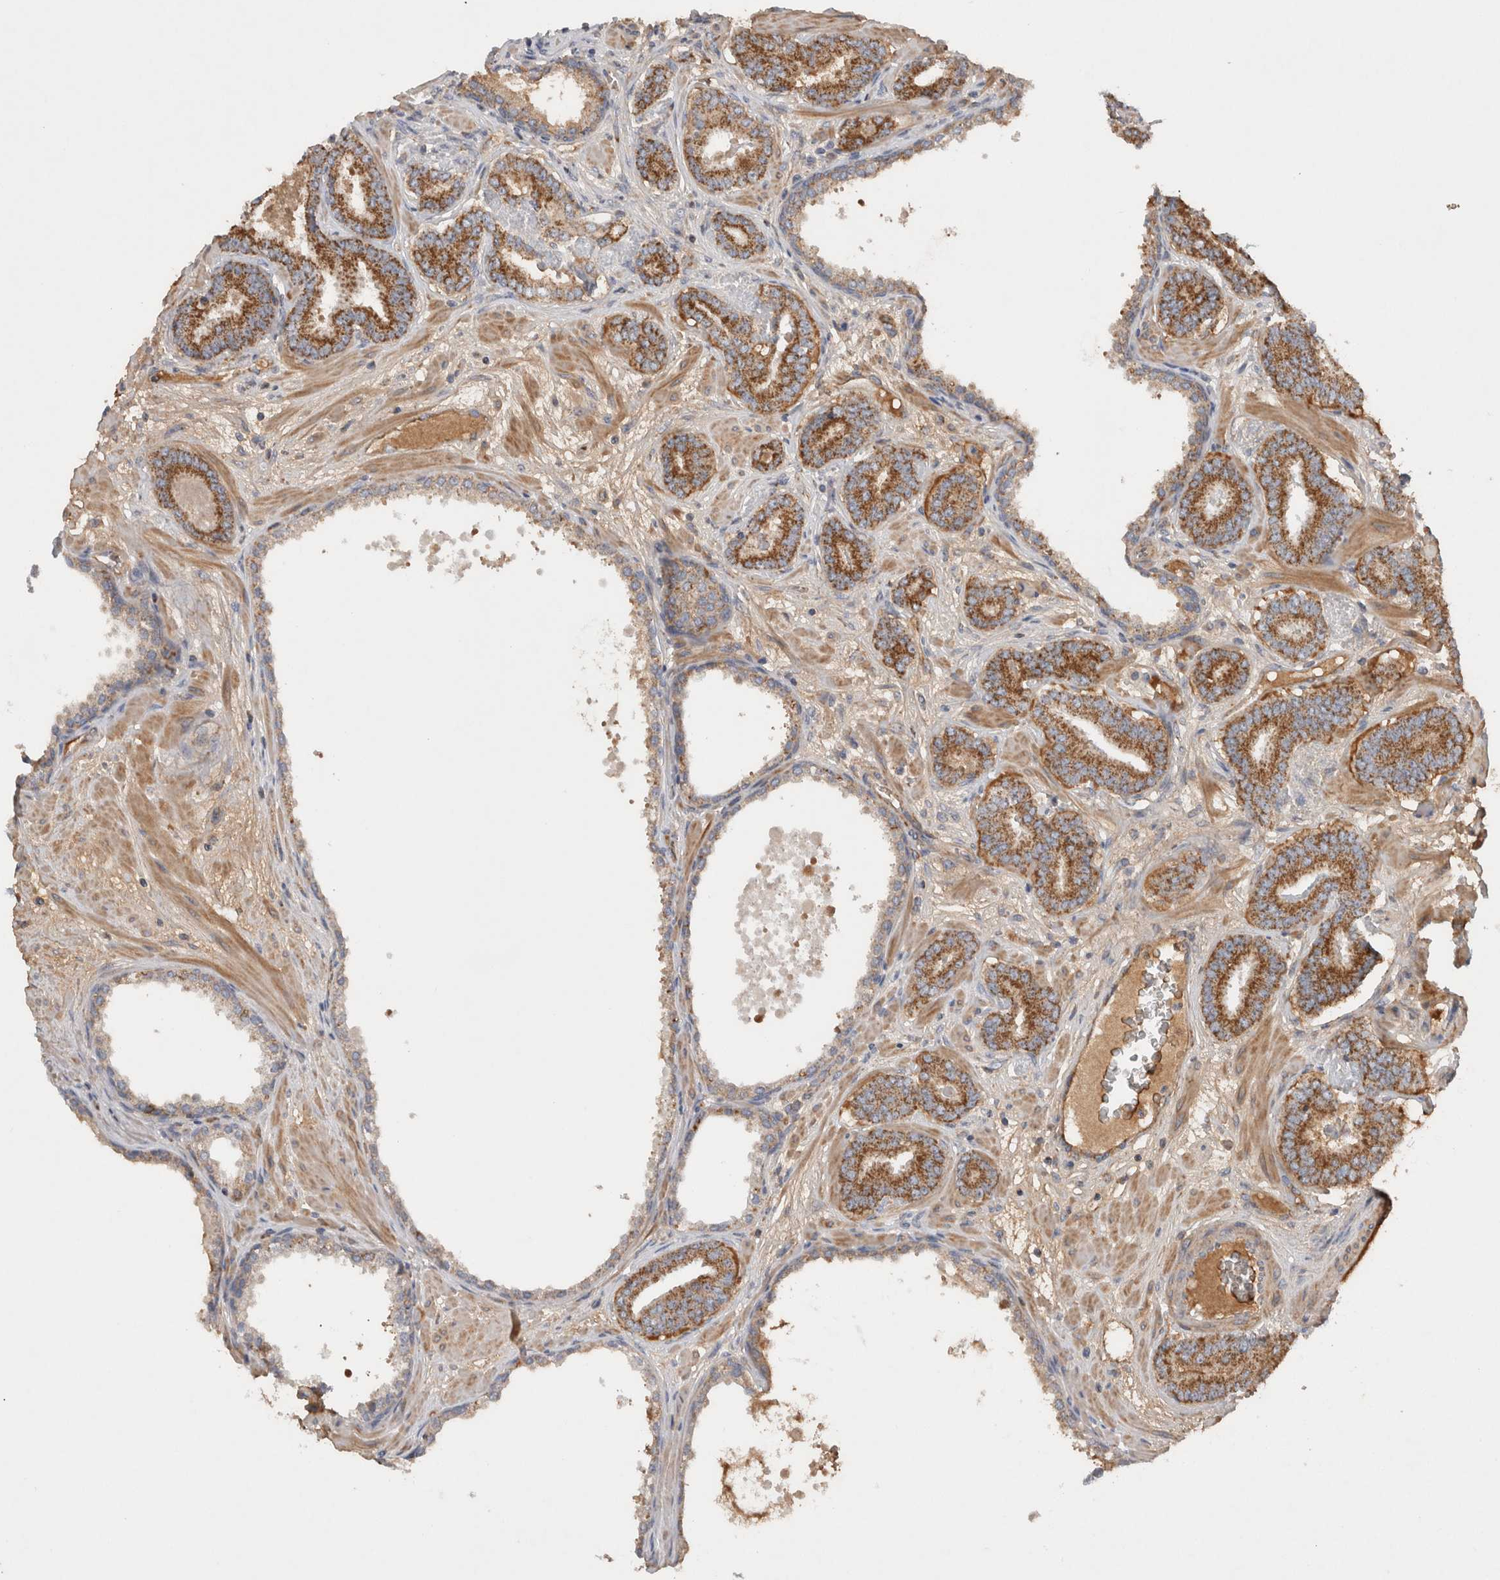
{"staining": {"intensity": "moderate", "quantity": ">75%", "location": "cytoplasmic/membranous"}, "tissue": "prostate cancer", "cell_type": "Tumor cells", "image_type": "cancer", "snomed": [{"axis": "morphology", "description": "Adenocarcinoma, Low grade"}, {"axis": "topography", "description": "Prostate"}], "caption": "Prostate cancer (adenocarcinoma (low-grade)) tissue displays moderate cytoplasmic/membranous expression in approximately >75% of tumor cells, visualized by immunohistochemistry.", "gene": "MRPS28", "patient": {"sex": "male", "age": 62}}